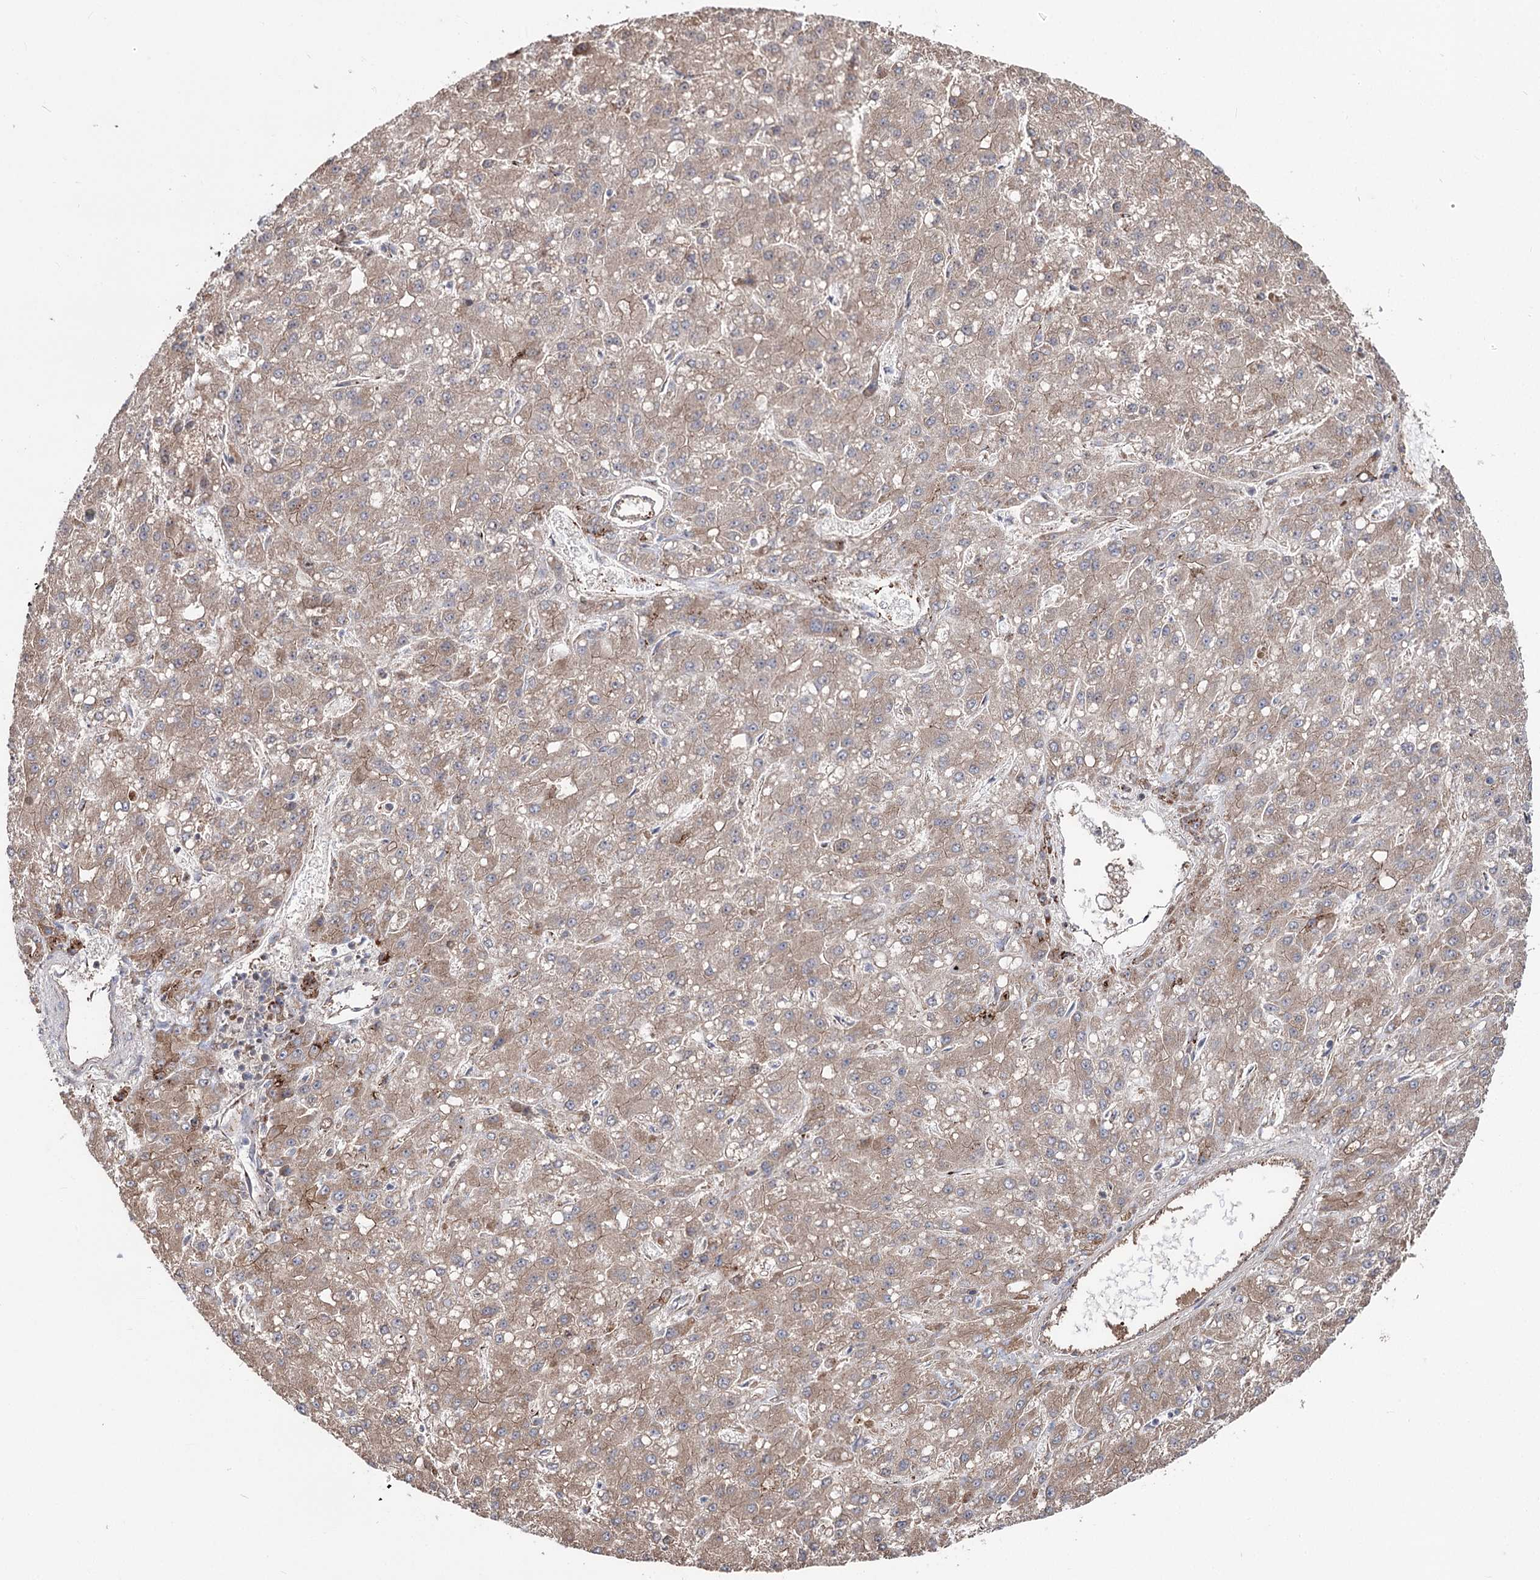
{"staining": {"intensity": "weak", "quantity": ">75%", "location": "cytoplasmic/membranous"}, "tissue": "liver cancer", "cell_type": "Tumor cells", "image_type": "cancer", "snomed": [{"axis": "morphology", "description": "Carcinoma, Hepatocellular, NOS"}, {"axis": "topography", "description": "Liver"}], "caption": "A brown stain highlights weak cytoplasmic/membranous staining of a protein in hepatocellular carcinoma (liver) tumor cells.", "gene": "ARHGAP20", "patient": {"sex": "male", "age": 67}}